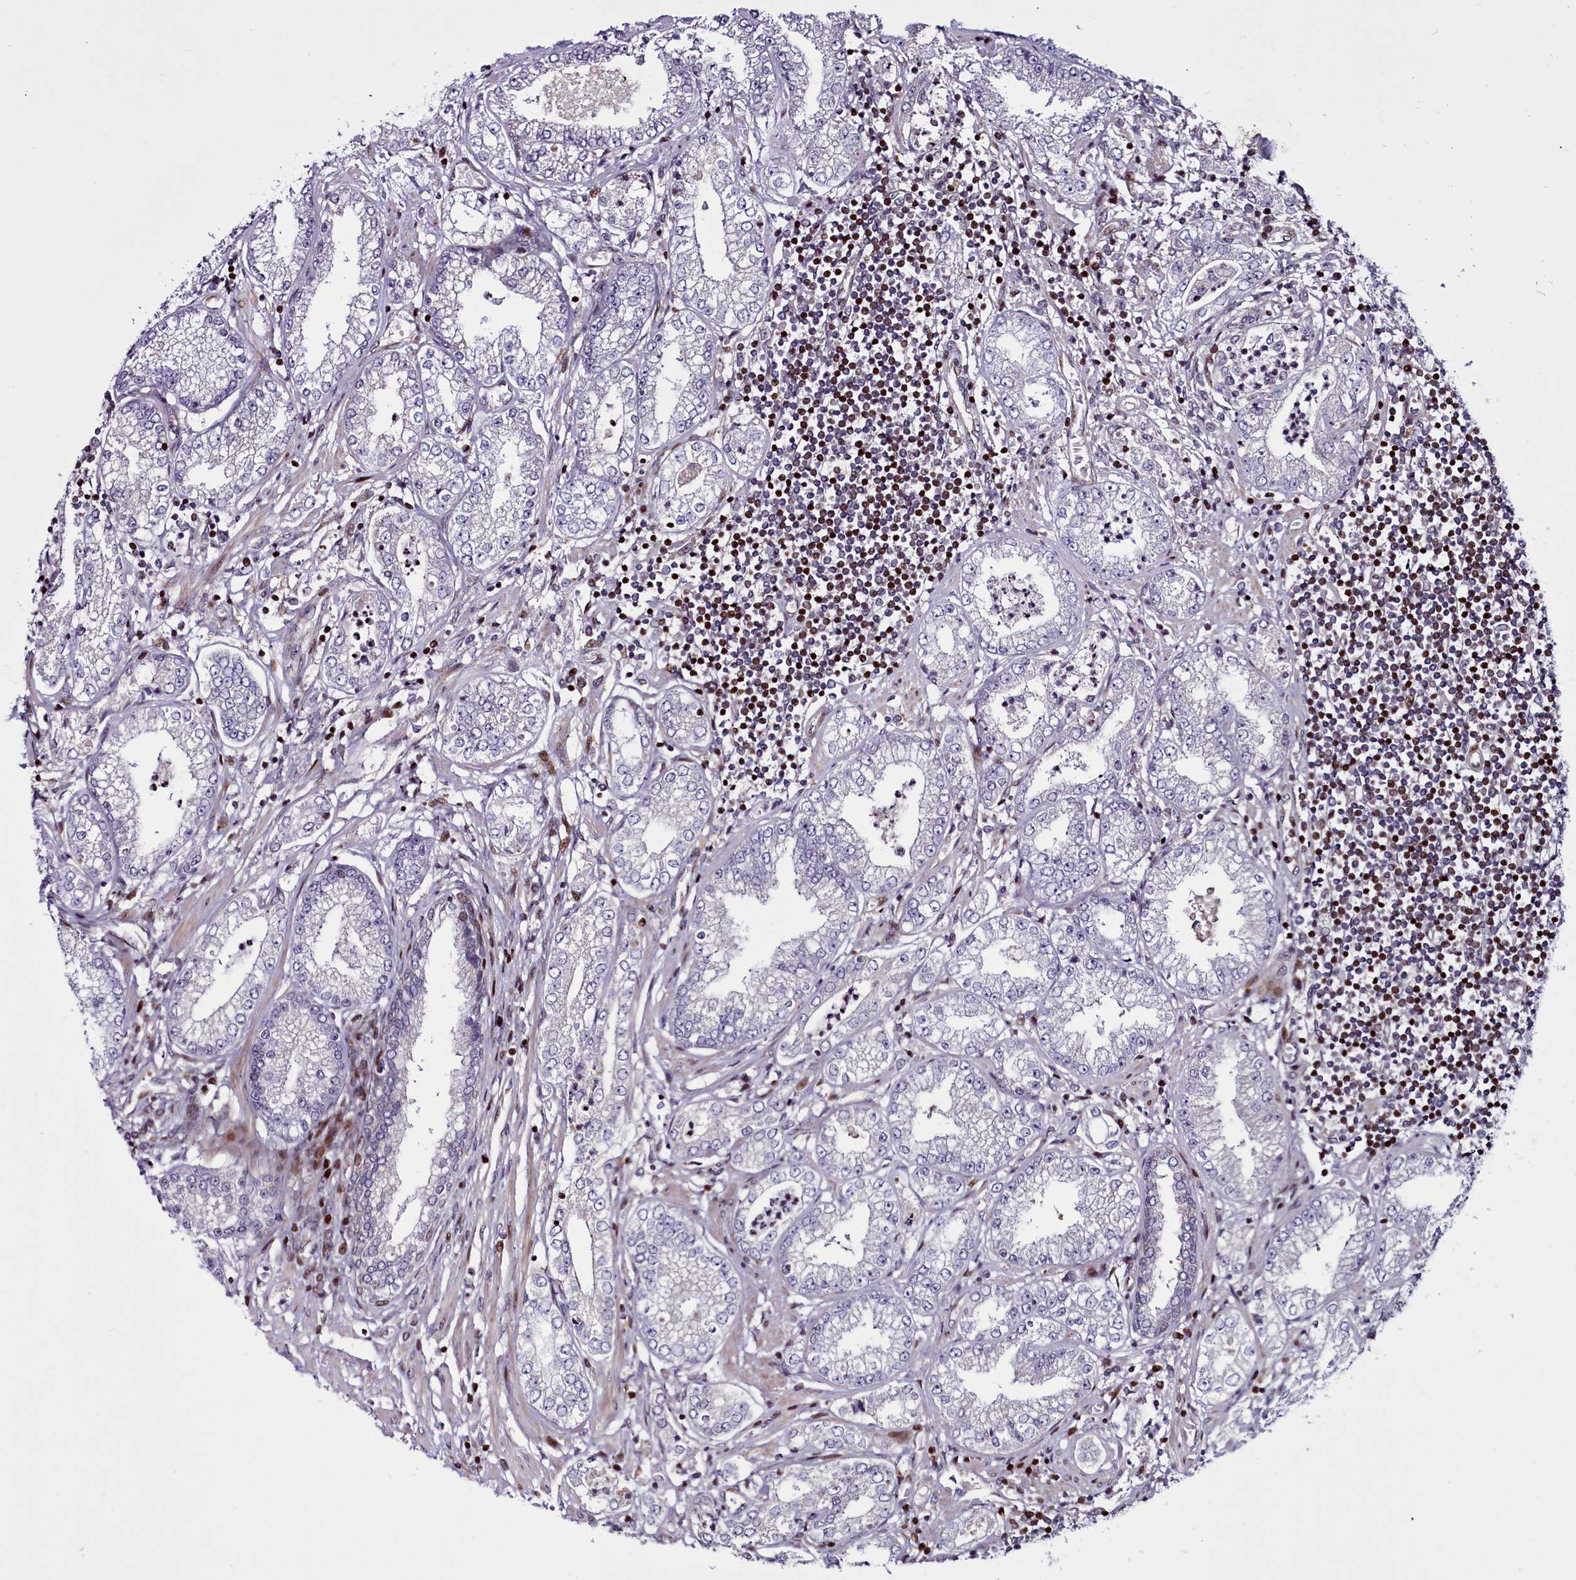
{"staining": {"intensity": "moderate", "quantity": "<25%", "location": "nuclear"}, "tissue": "prostate cancer", "cell_type": "Tumor cells", "image_type": "cancer", "snomed": [{"axis": "morphology", "description": "Adenocarcinoma, High grade"}, {"axis": "topography", "description": "Prostate"}], "caption": "Prostate cancer tissue shows moderate nuclear positivity in about <25% of tumor cells, visualized by immunohistochemistry.", "gene": "WBP11", "patient": {"sex": "male", "age": 69}}